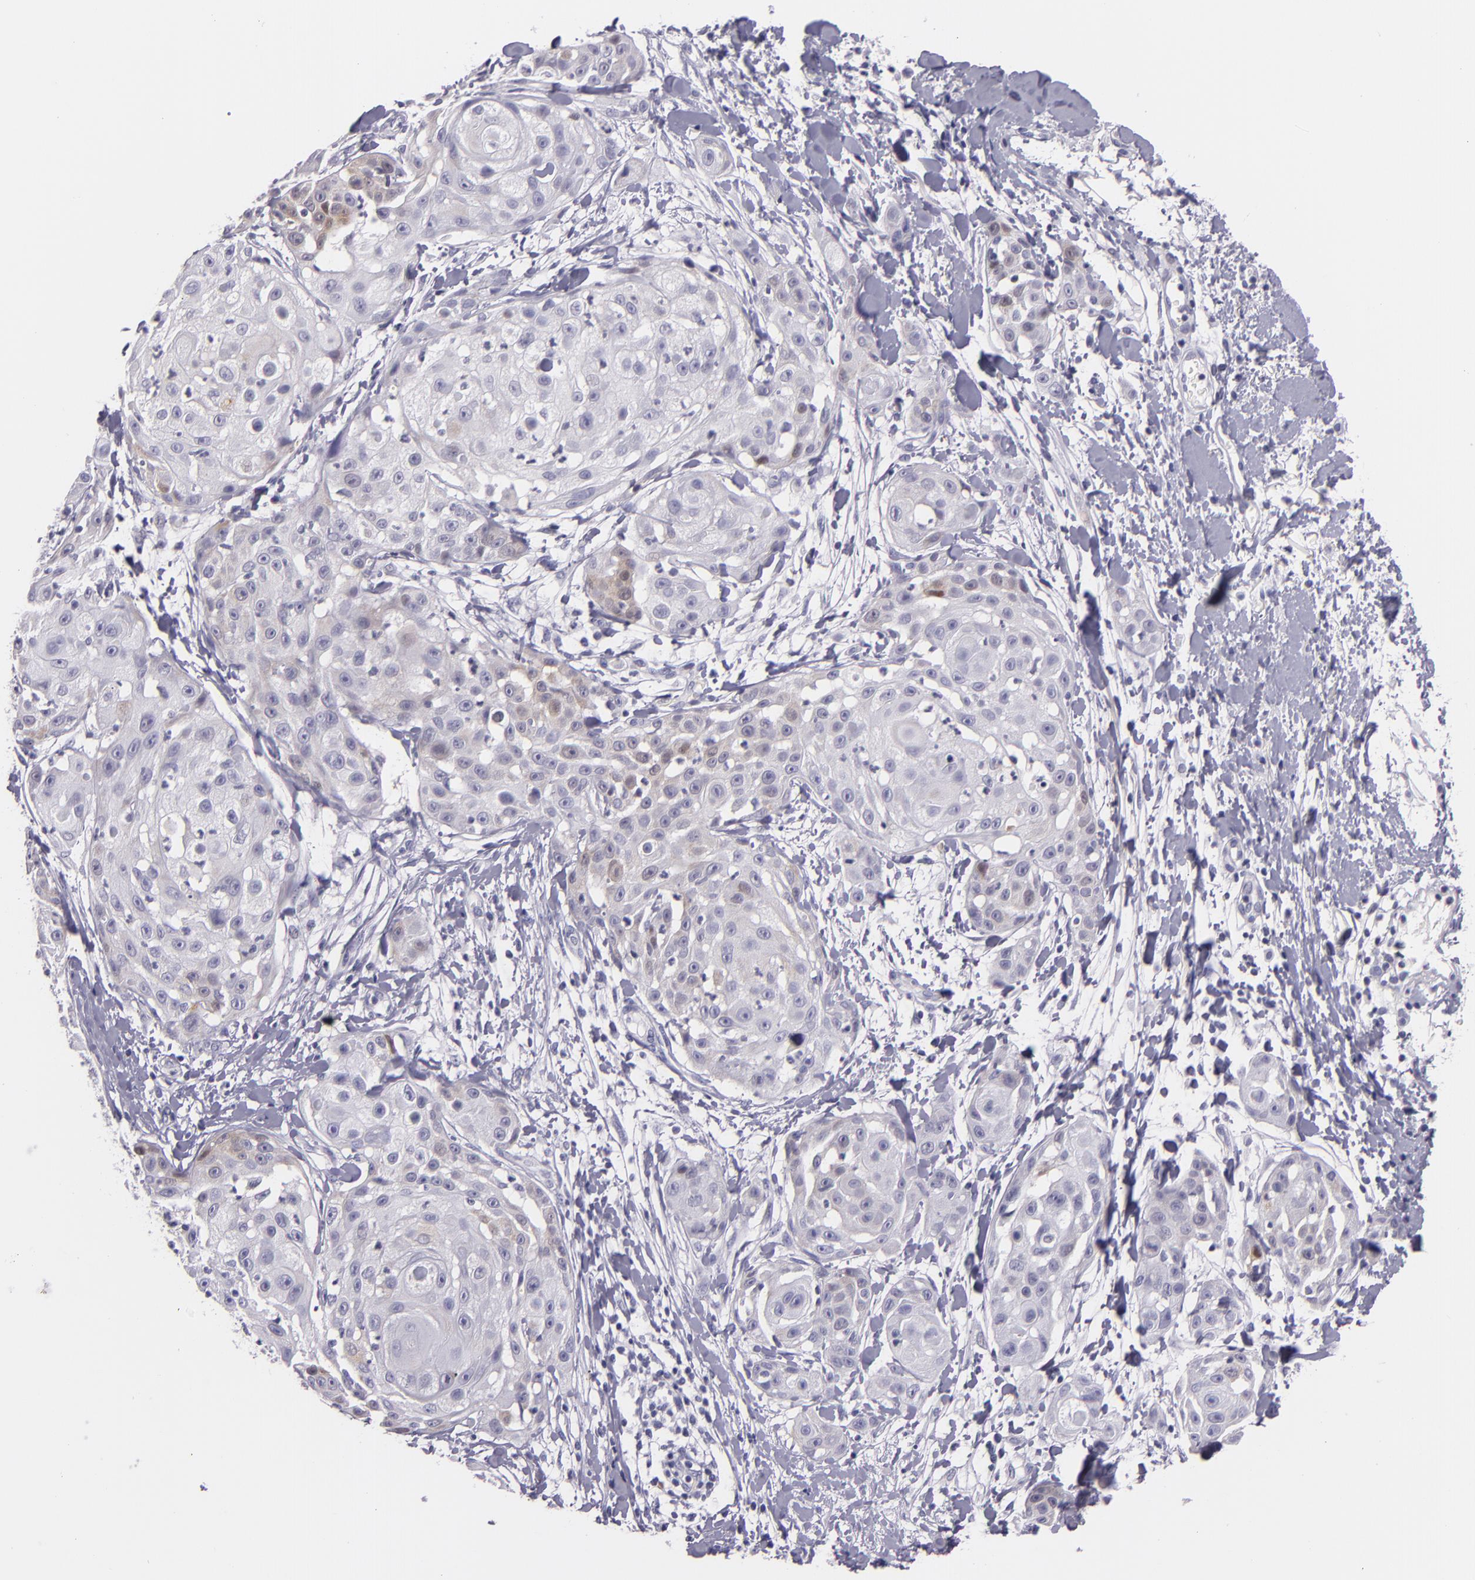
{"staining": {"intensity": "weak", "quantity": "<25%", "location": "cytoplasmic/membranous"}, "tissue": "skin cancer", "cell_type": "Tumor cells", "image_type": "cancer", "snomed": [{"axis": "morphology", "description": "Squamous cell carcinoma, NOS"}, {"axis": "topography", "description": "Skin"}], "caption": "Immunohistochemistry (IHC) photomicrograph of human squamous cell carcinoma (skin) stained for a protein (brown), which demonstrates no expression in tumor cells.", "gene": "HSP90AA1", "patient": {"sex": "female", "age": 57}}